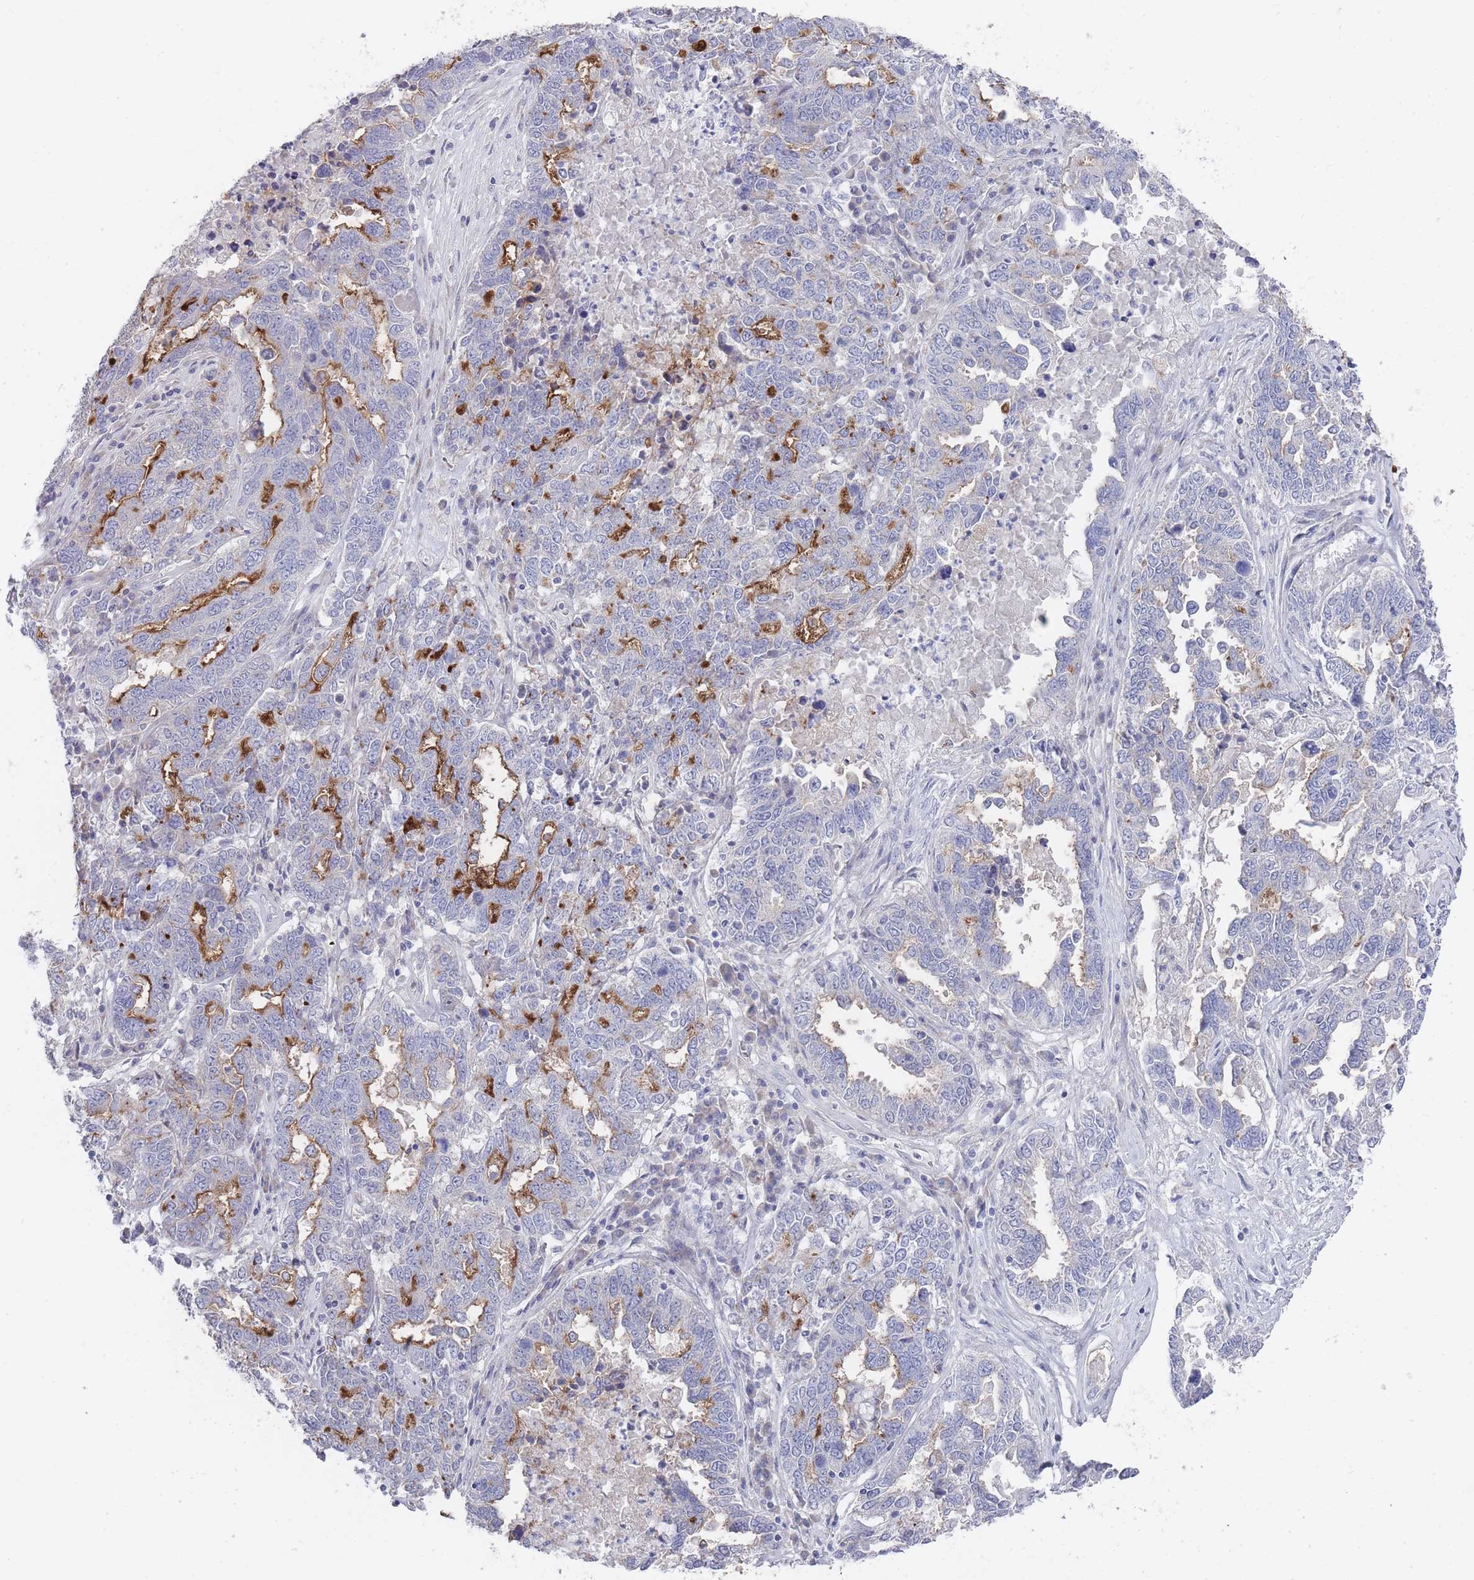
{"staining": {"intensity": "moderate", "quantity": "<25%", "location": "cytoplasmic/membranous"}, "tissue": "ovarian cancer", "cell_type": "Tumor cells", "image_type": "cancer", "snomed": [{"axis": "morphology", "description": "Carcinoma, endometroid"}, {"axis": "topography", "description": "Ovary"}], "caption": "A photomicrograph of human endometroid carcinoma (ovarian) stained for a protein reveals moderate cytoplasmic/membranous brown staining in tumor cells. The protein is shown in brown color, while the nuclei are stained blue.", "gene": "PIGU", "patient": {"sex": "female", "age": 62}}